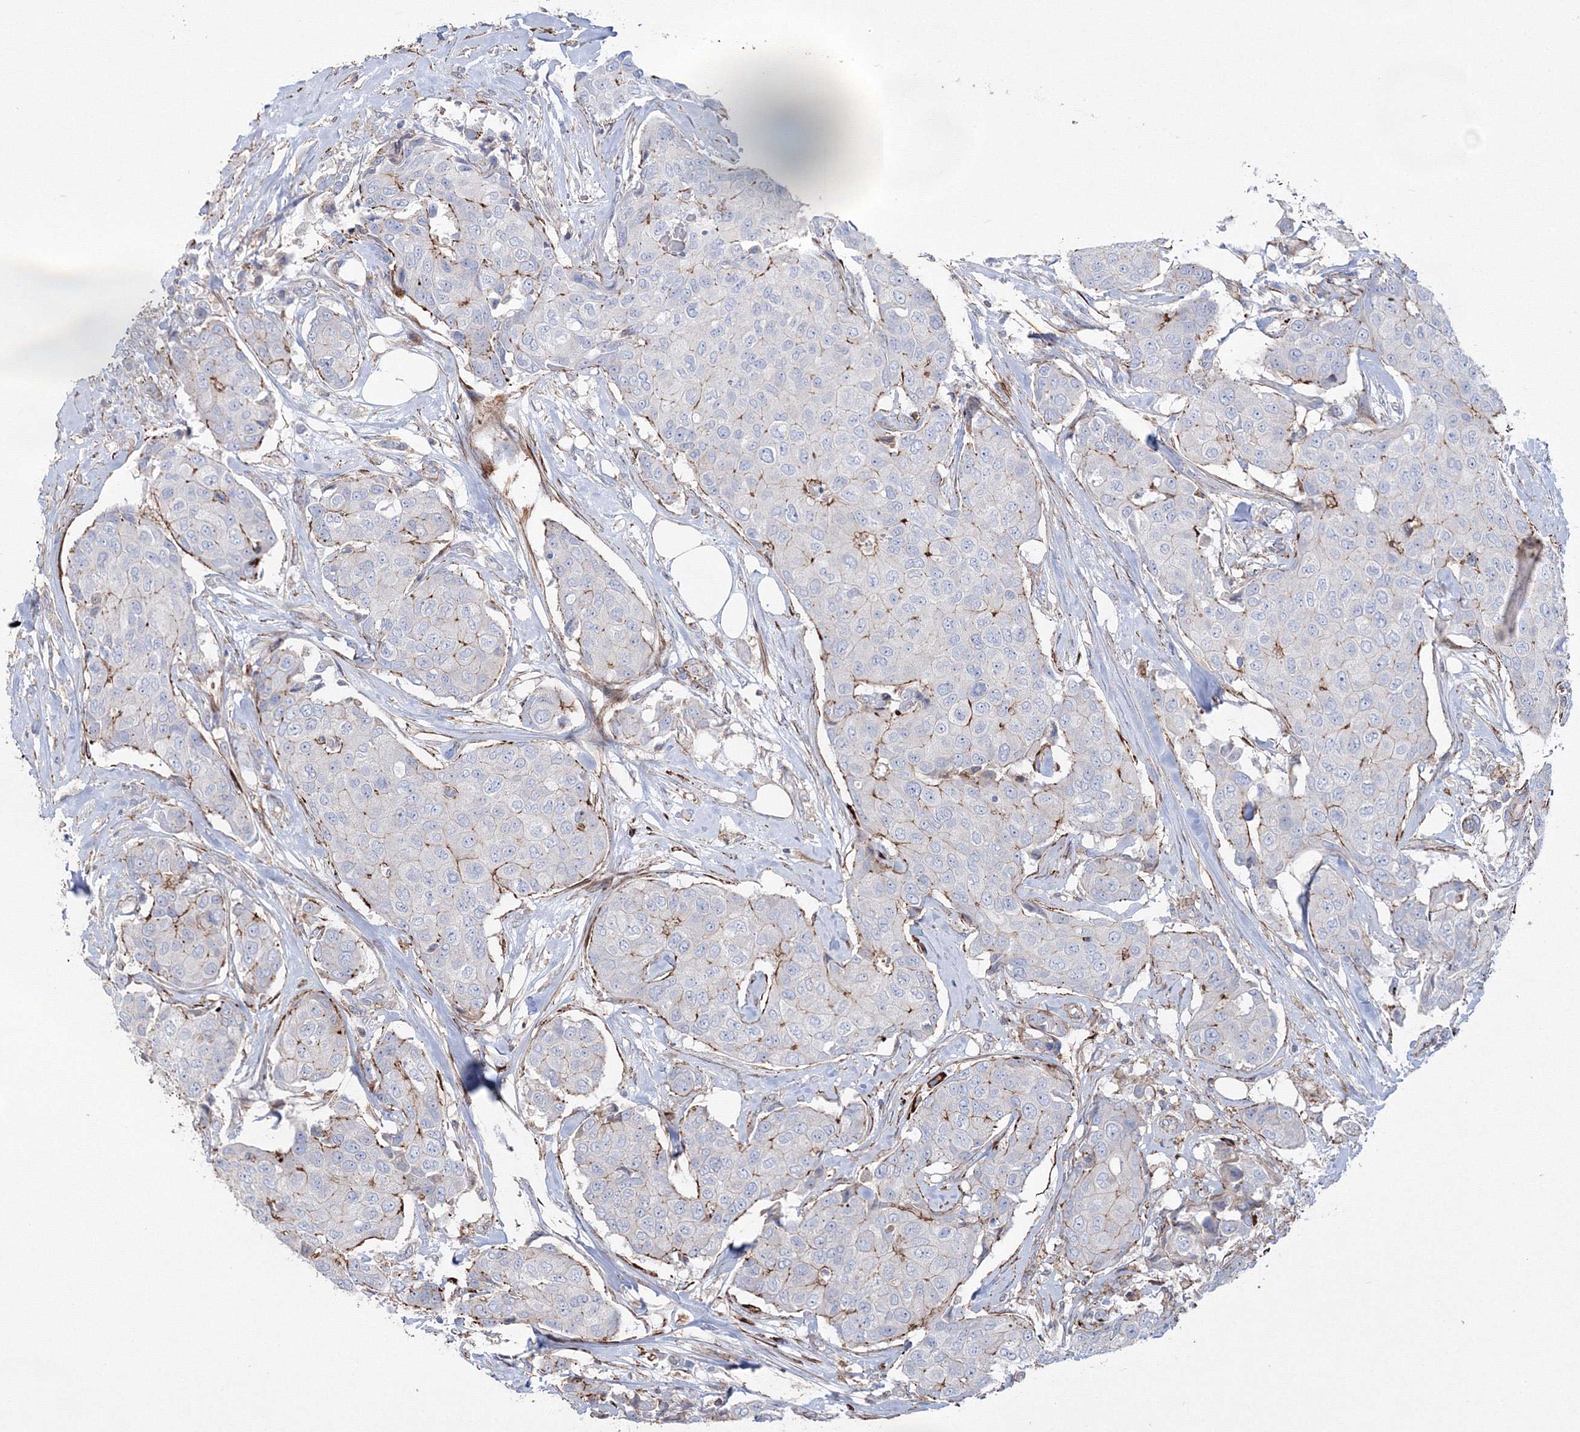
{"staining": {"intensity": "moderate", "quantity": "<25%", "location": "cytoplasmic/membranous"}, "tissue": "breast cancer", "cell_type": "Tumor cells", "image_type": "cancer", "snomed": [{"axis": "morphology", "description": "Duct carcinoma"}, {"axis": "topography", "description": "Breast"}], "caption": "Brown immunohistochemical staining in invasive ductal carcinoma (breast) displays moderate cytoplasmic/membranous staining in about <25% of tumor cells.", "gene": "GPR82", "patient": {"sex": "female", "age": 80}}